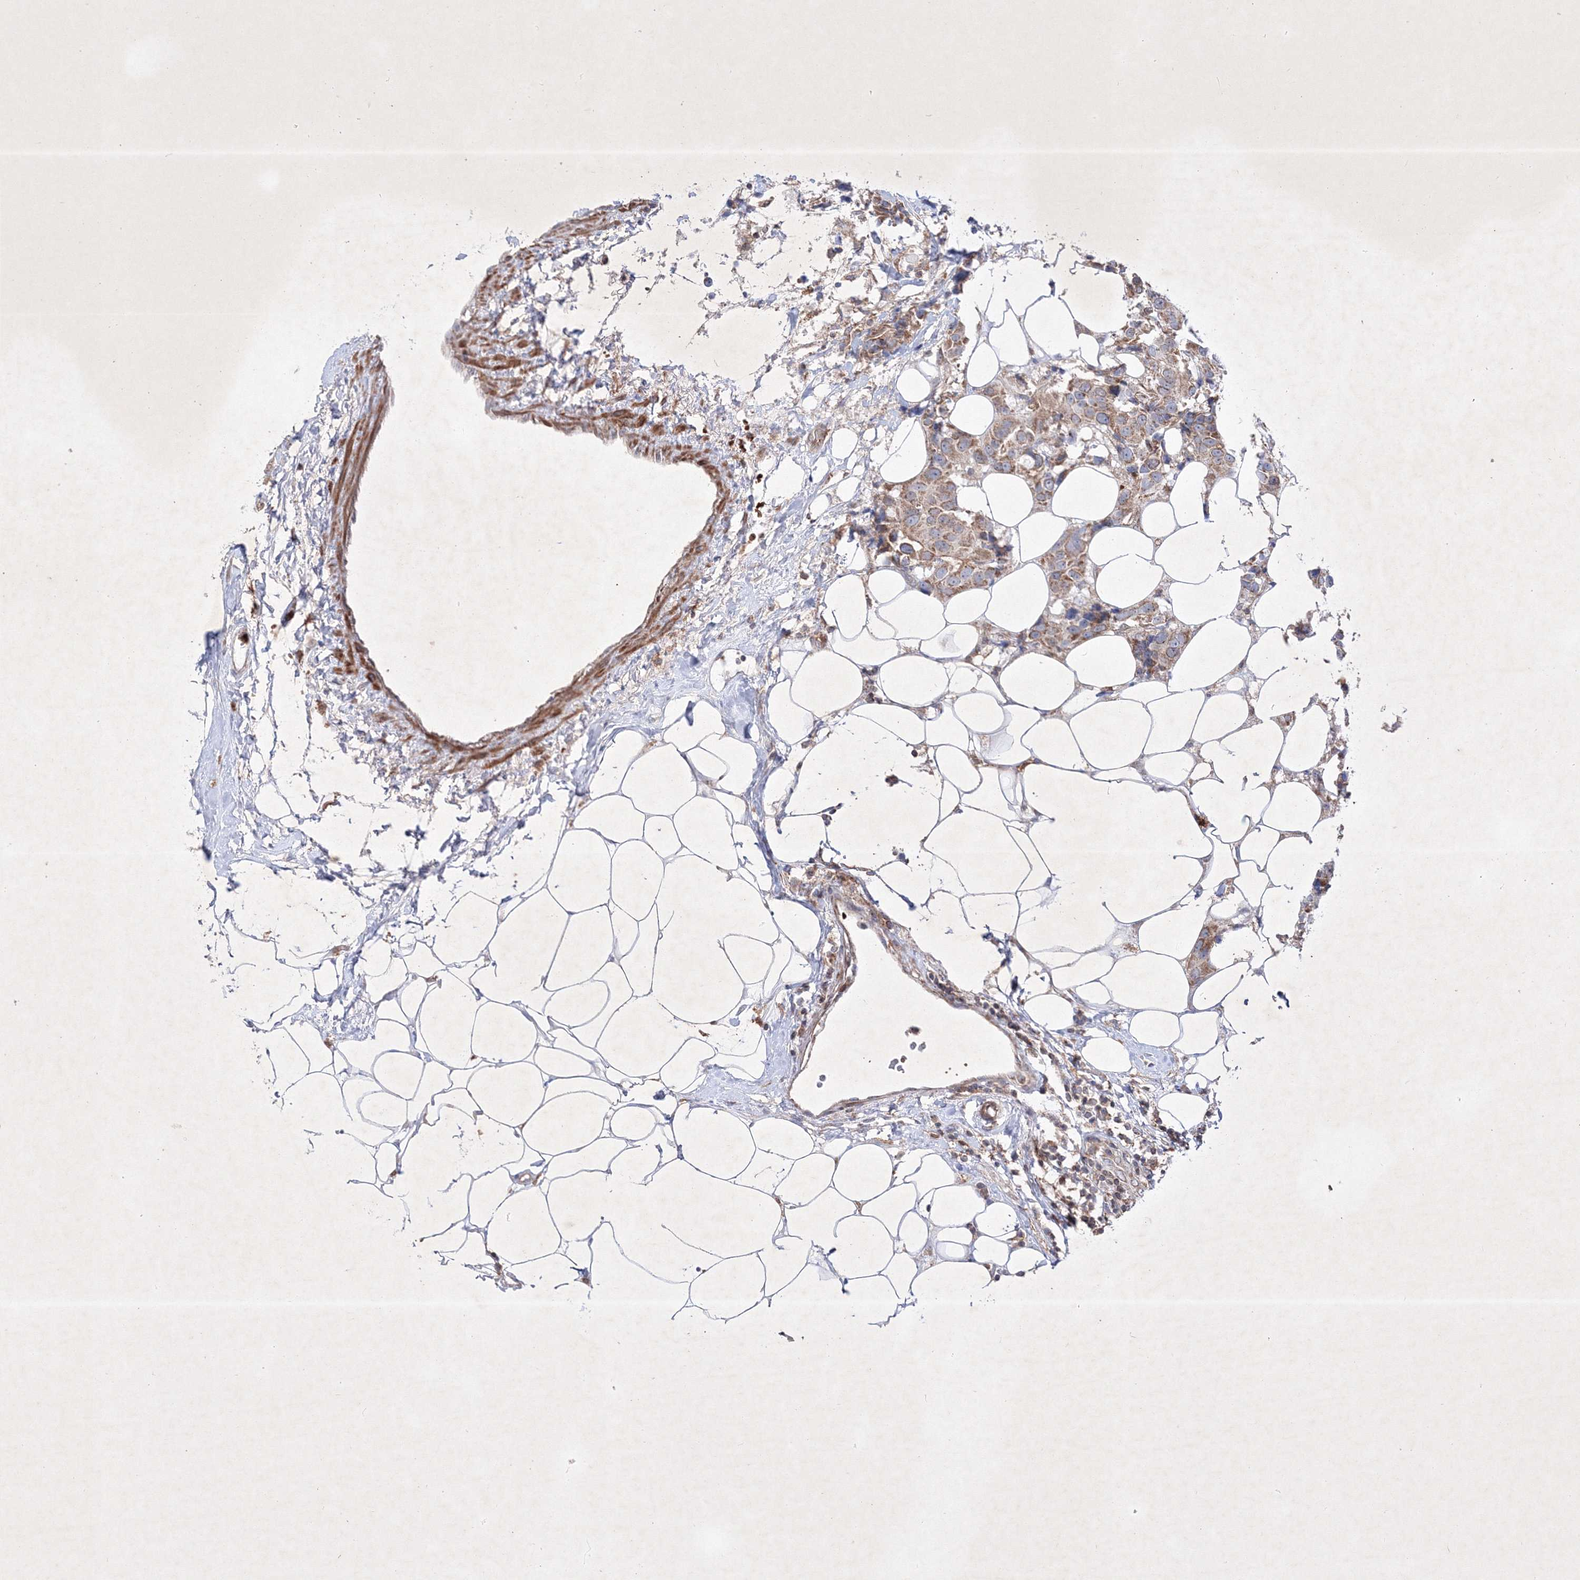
{"staining": {"intensity": "moderate", "quantity": ">75%", "location": "cytoplasmic/membranous"}, "tissue": "breast cancer", "cell_type": "Tumor cells", "image_type": "cancer", "snomed": [{"axis": "morphology", "description": "Normal tissue, NOS"}, {"axis": "morphology", "description": "Duct carcinoma"}, {"axis": "topography", "description": "Breast"}], "caption": "Human breast cancer (infiltrating ductal carcinoma) stained with a brown dye demonstrates moderate cytoplasmic/membranous positive positivity in about >75% of tumor cells.", "gene": "OPA1", "patient": {"sex": "female", "age": 39}}